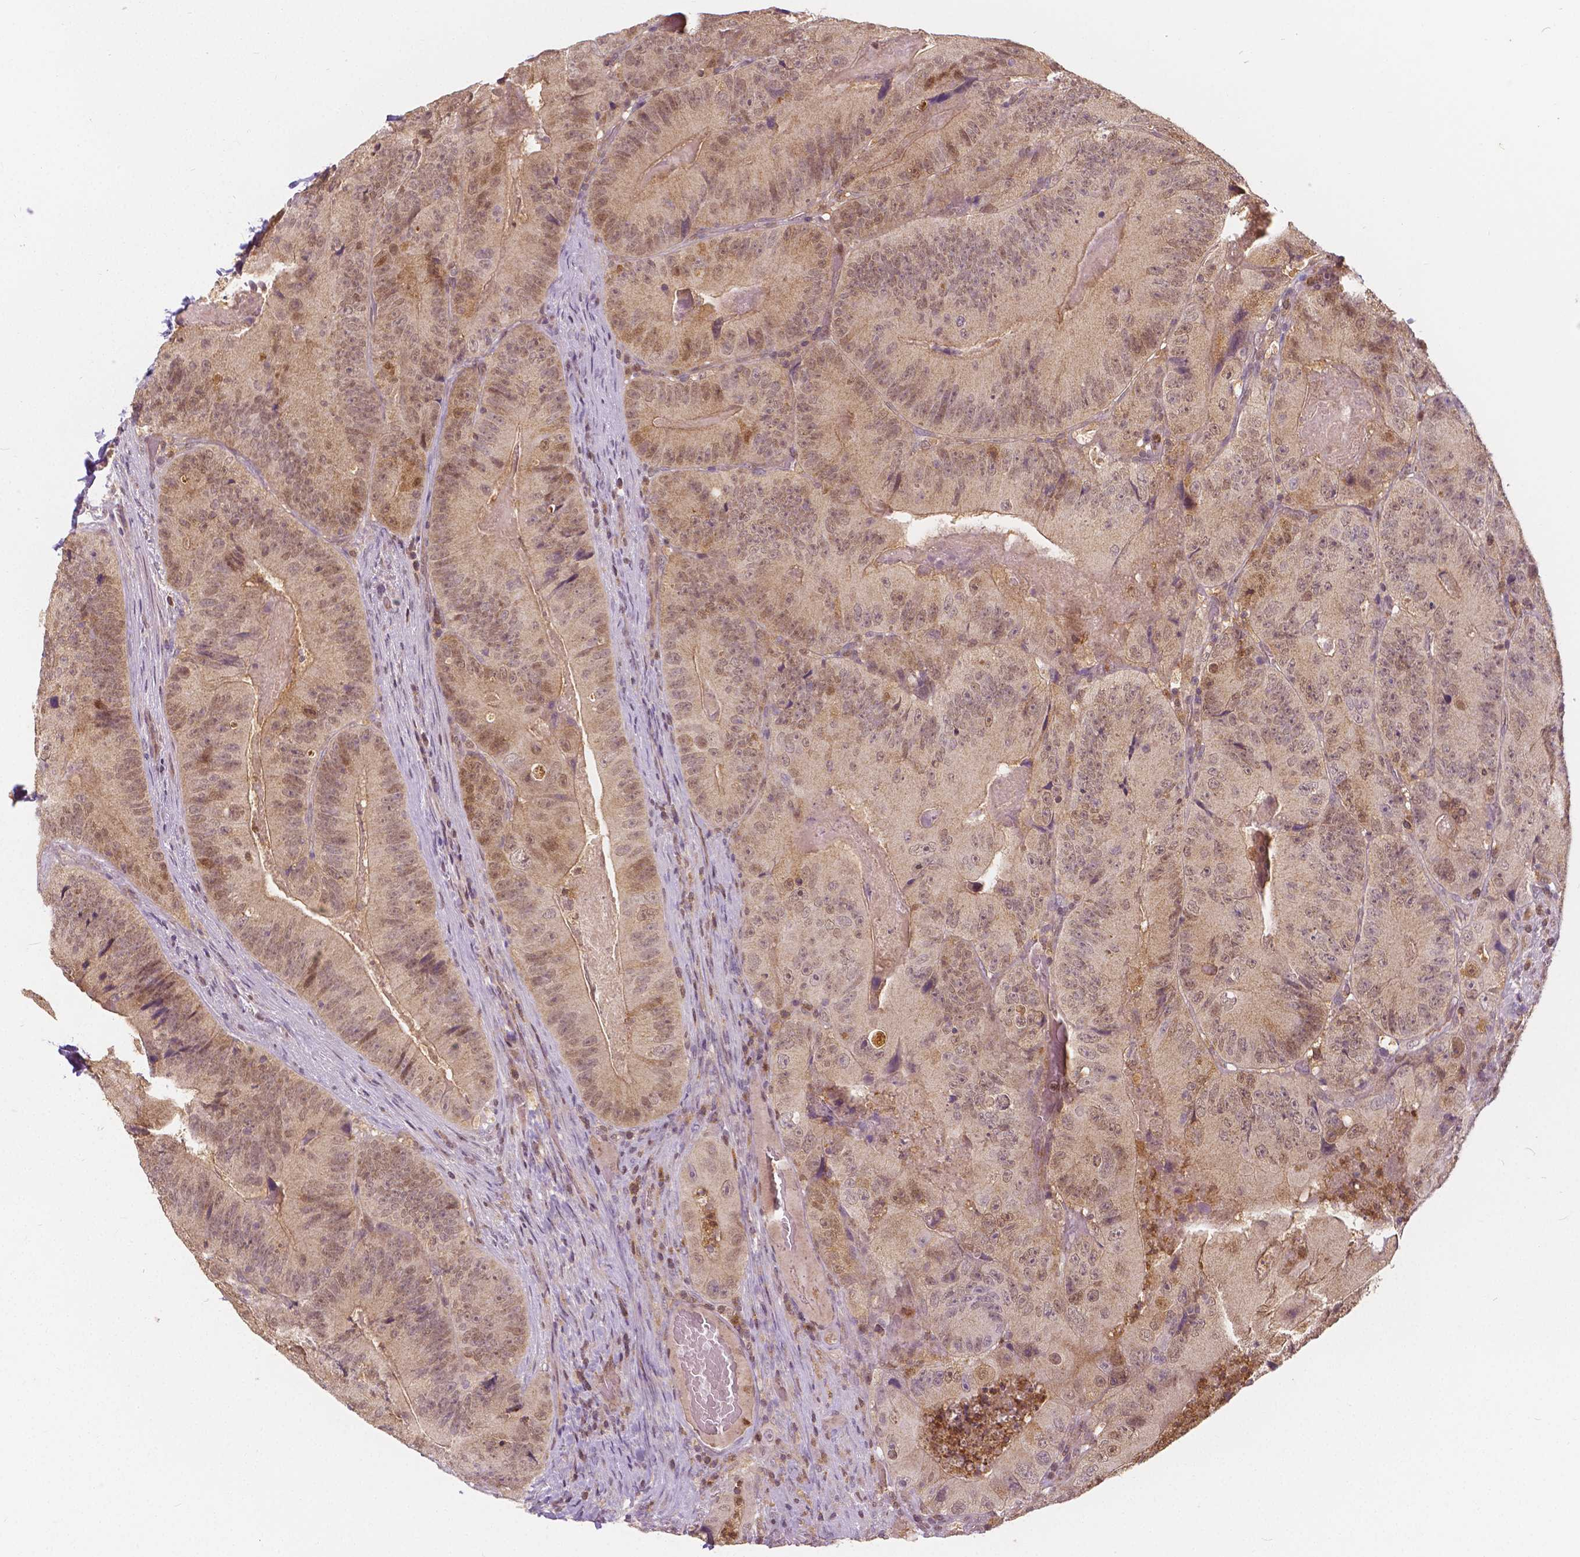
{"staining": {"intensity": "weak", "quantity": ">75%", "location": "cytoplasmic/membranous,nuclear"}, "tissue": "colorectal cancer", "cell_type": "Tumor cells", "image_type": "cancer", "snomed": [{"axis": "morphology", "description": "Adenocarcinoma, NOS"}, {"axis": "topography", "description": "Colon"}], "caption": "Immunohistochemistry image of adenocarcinoma (colorectal) stained for a protein (brown), which reveals low levels of weak cytoplasmic/membranous and nuclear expression in about >75% of tumor cells.", "gene": "NAPRT", "patient": {"sex": "female", "age": 86}}